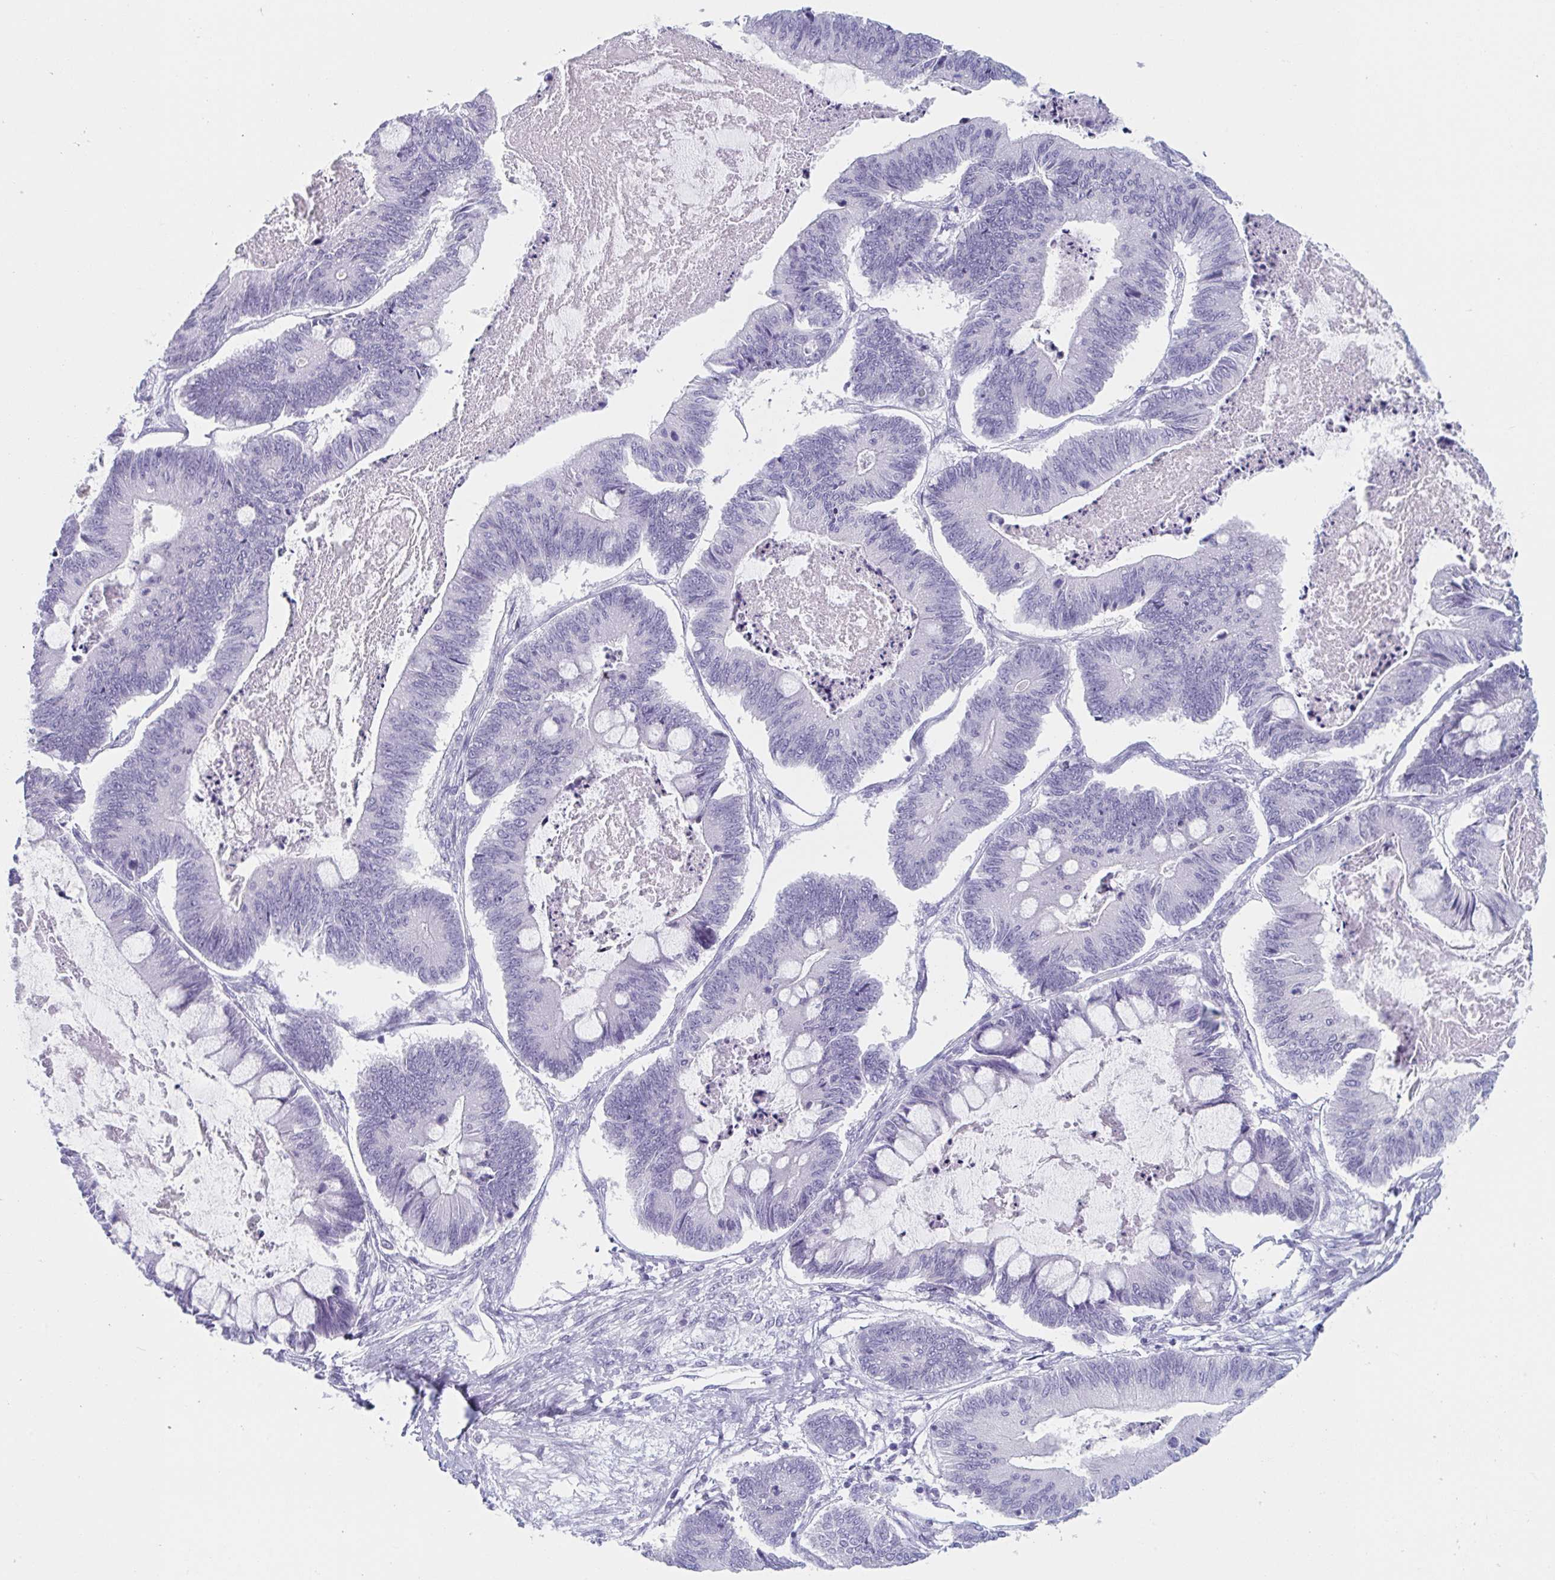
{"staining": {"intensity": "negative", "quantity": "none", "location": "none"}, "tissue": "ovarian cancer", "cell_type": "Tumor cells", "image_type": "cancer", "snomed": [{"axis": "morphology", "description": "Cystadenocarcinoma, mucinous, NOS"}, {"axis": "topography", "description": "Ovary"}], "caption": "Protein analysis of ovarian cancer (mucinous cystadenocarcinoma) demonstrates no significant expression in tumor cells.", "gene": "HSD11B2", "patient": {"sex": "female", "age": 61}}